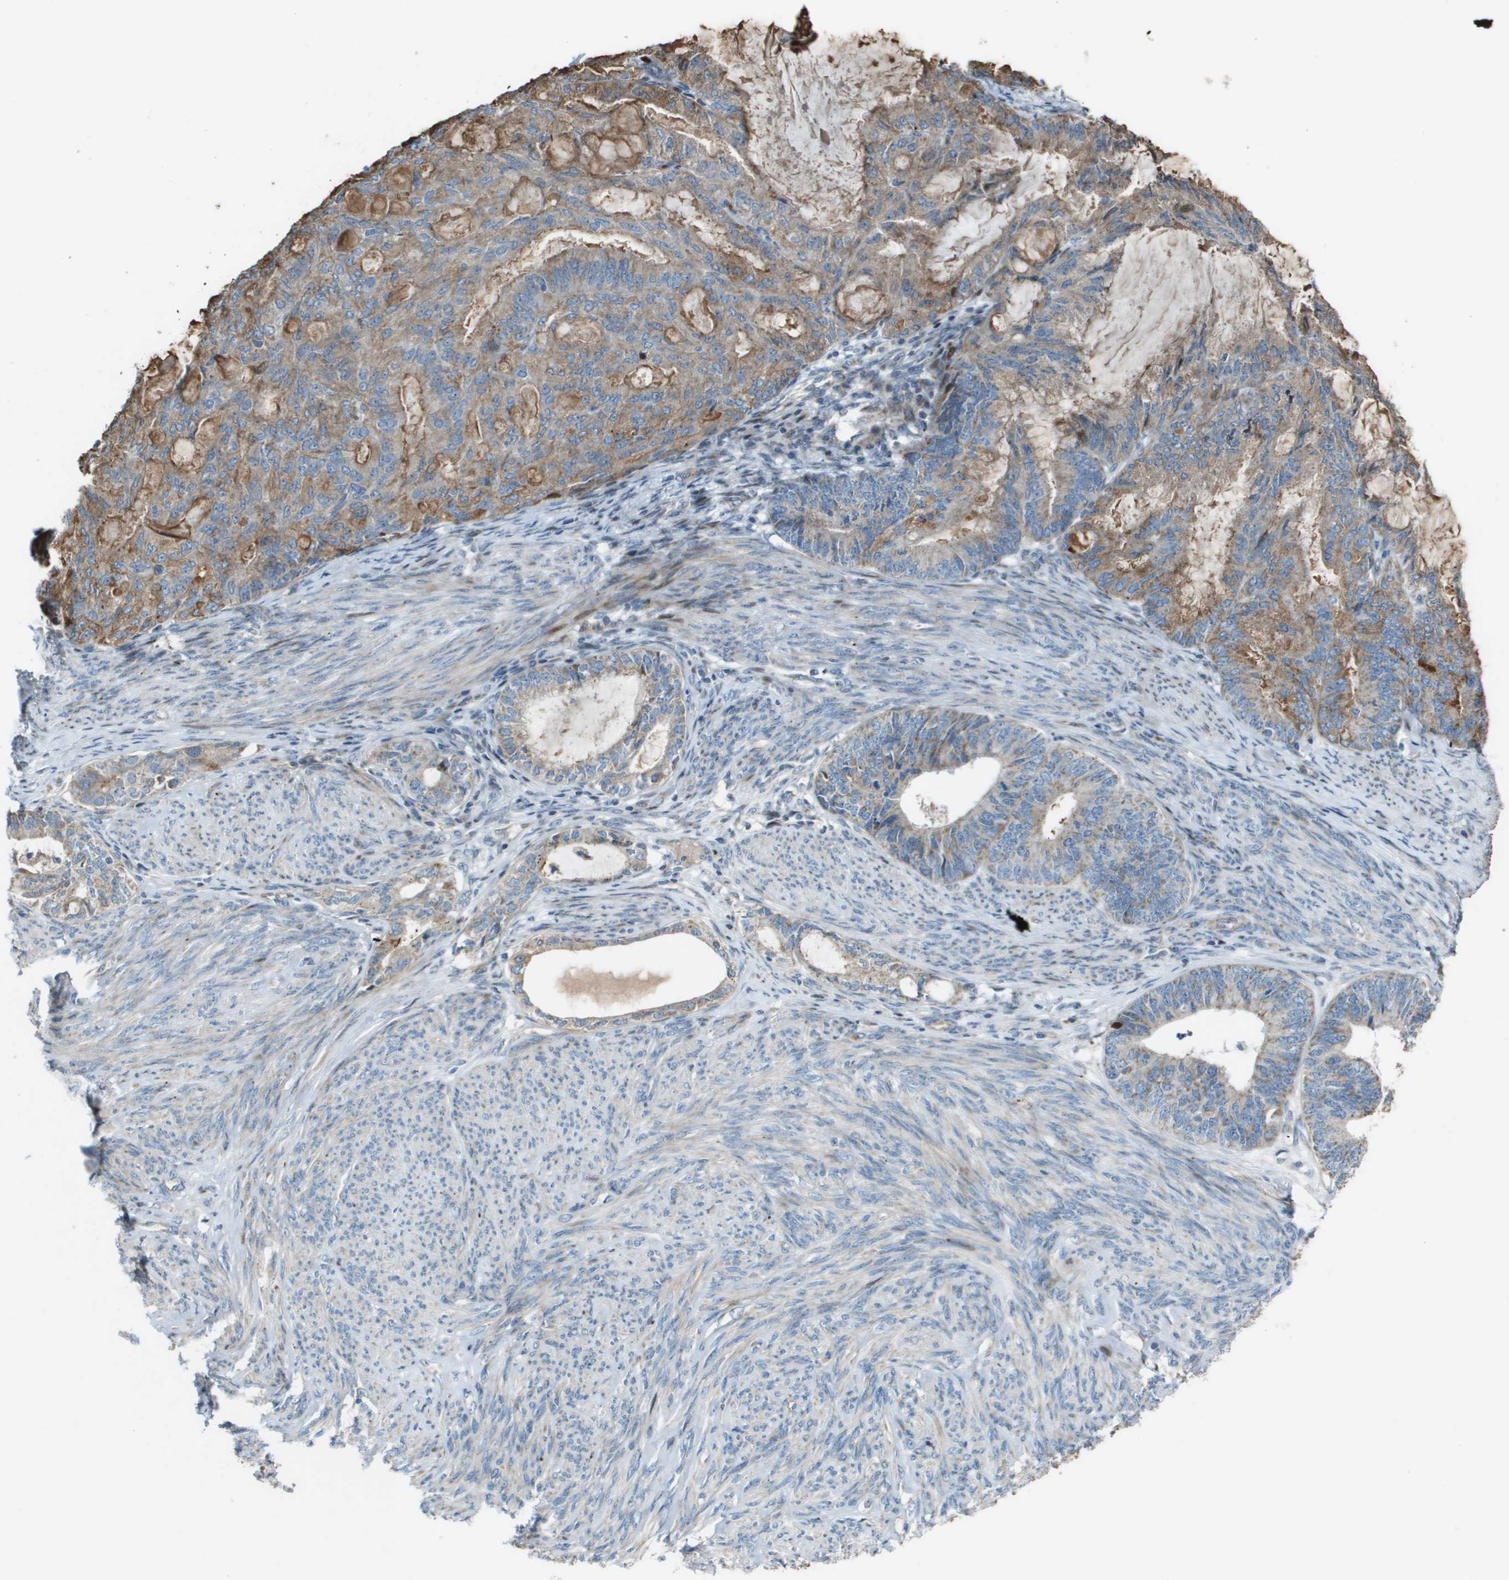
{"staining": {"intensity": "moderate", "quantity": ">75%", "location": "cytoplasmic/membranous"}, "tissue": "endometrial cancer", "cell_type": "Tumor cells", "image_type": "cancer", "snomed": [{"axis": "morphology", "description": "Adenocarcinoma, NOS"}, {"axis": "topography", "description": "Endometrium"}], "caption": "Immunohistochemistry histopathology image of endometrial cancer stained for a protein (brown), which displays medium levels of moderate cytoplasmic/membranous positivity in about >75% of tumor cells.", "gene": "MGAT3", "patient": {"sex": "female", "age": 86}}